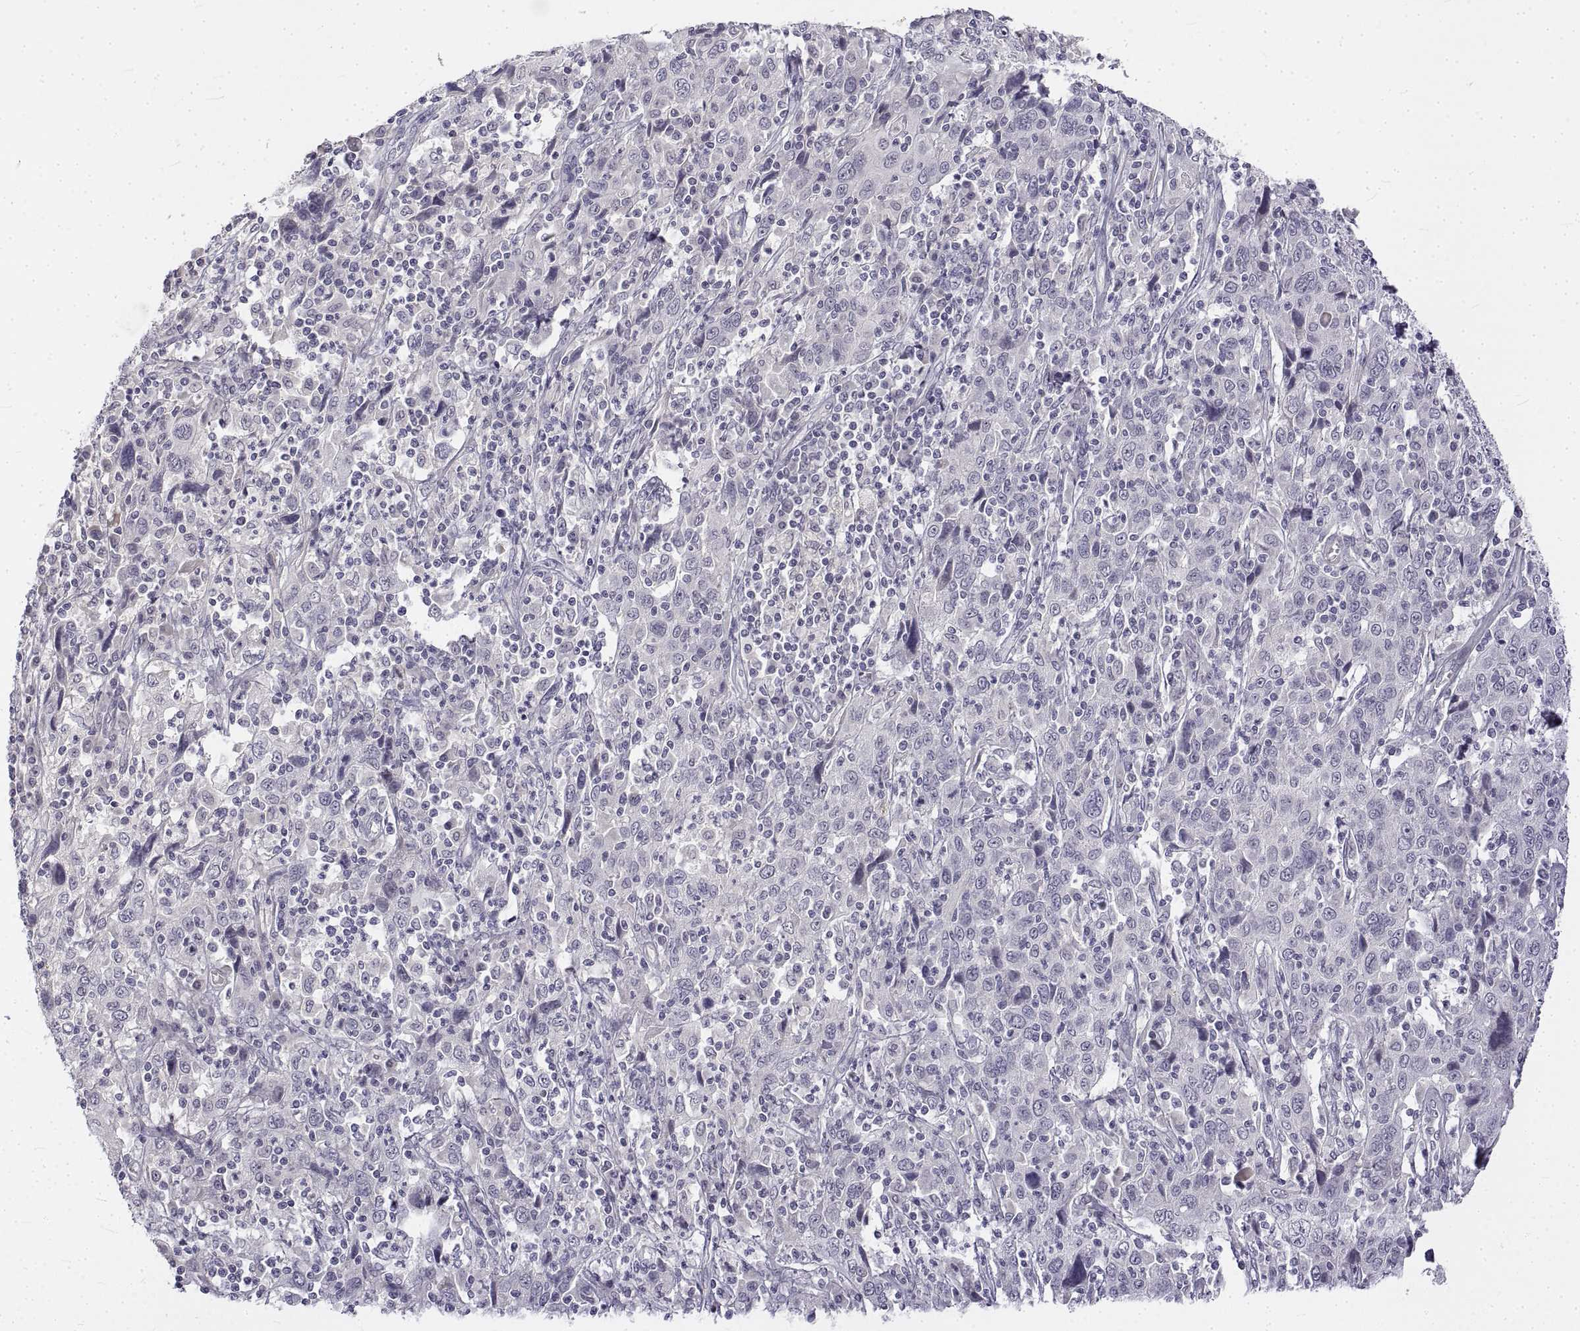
{"staining": {"intensity": "negative", "quantity": "none", "location": "none"}, "tissue": "cervical cancer", "cell_type": "Tumor cells", "image_type": "cancer", "snomed": [{"axis": "morphology", "description": "Squamous cell carcinoma, NOS"}, {"axis": "topography", "description": "Cervix"}], "caption": "Protein analysis of cervical squamous cell carcinoma exhibits no significant expression in tumor cells.", "gene": "ANO2", "patient": {"sex": "female", "age": 46}}